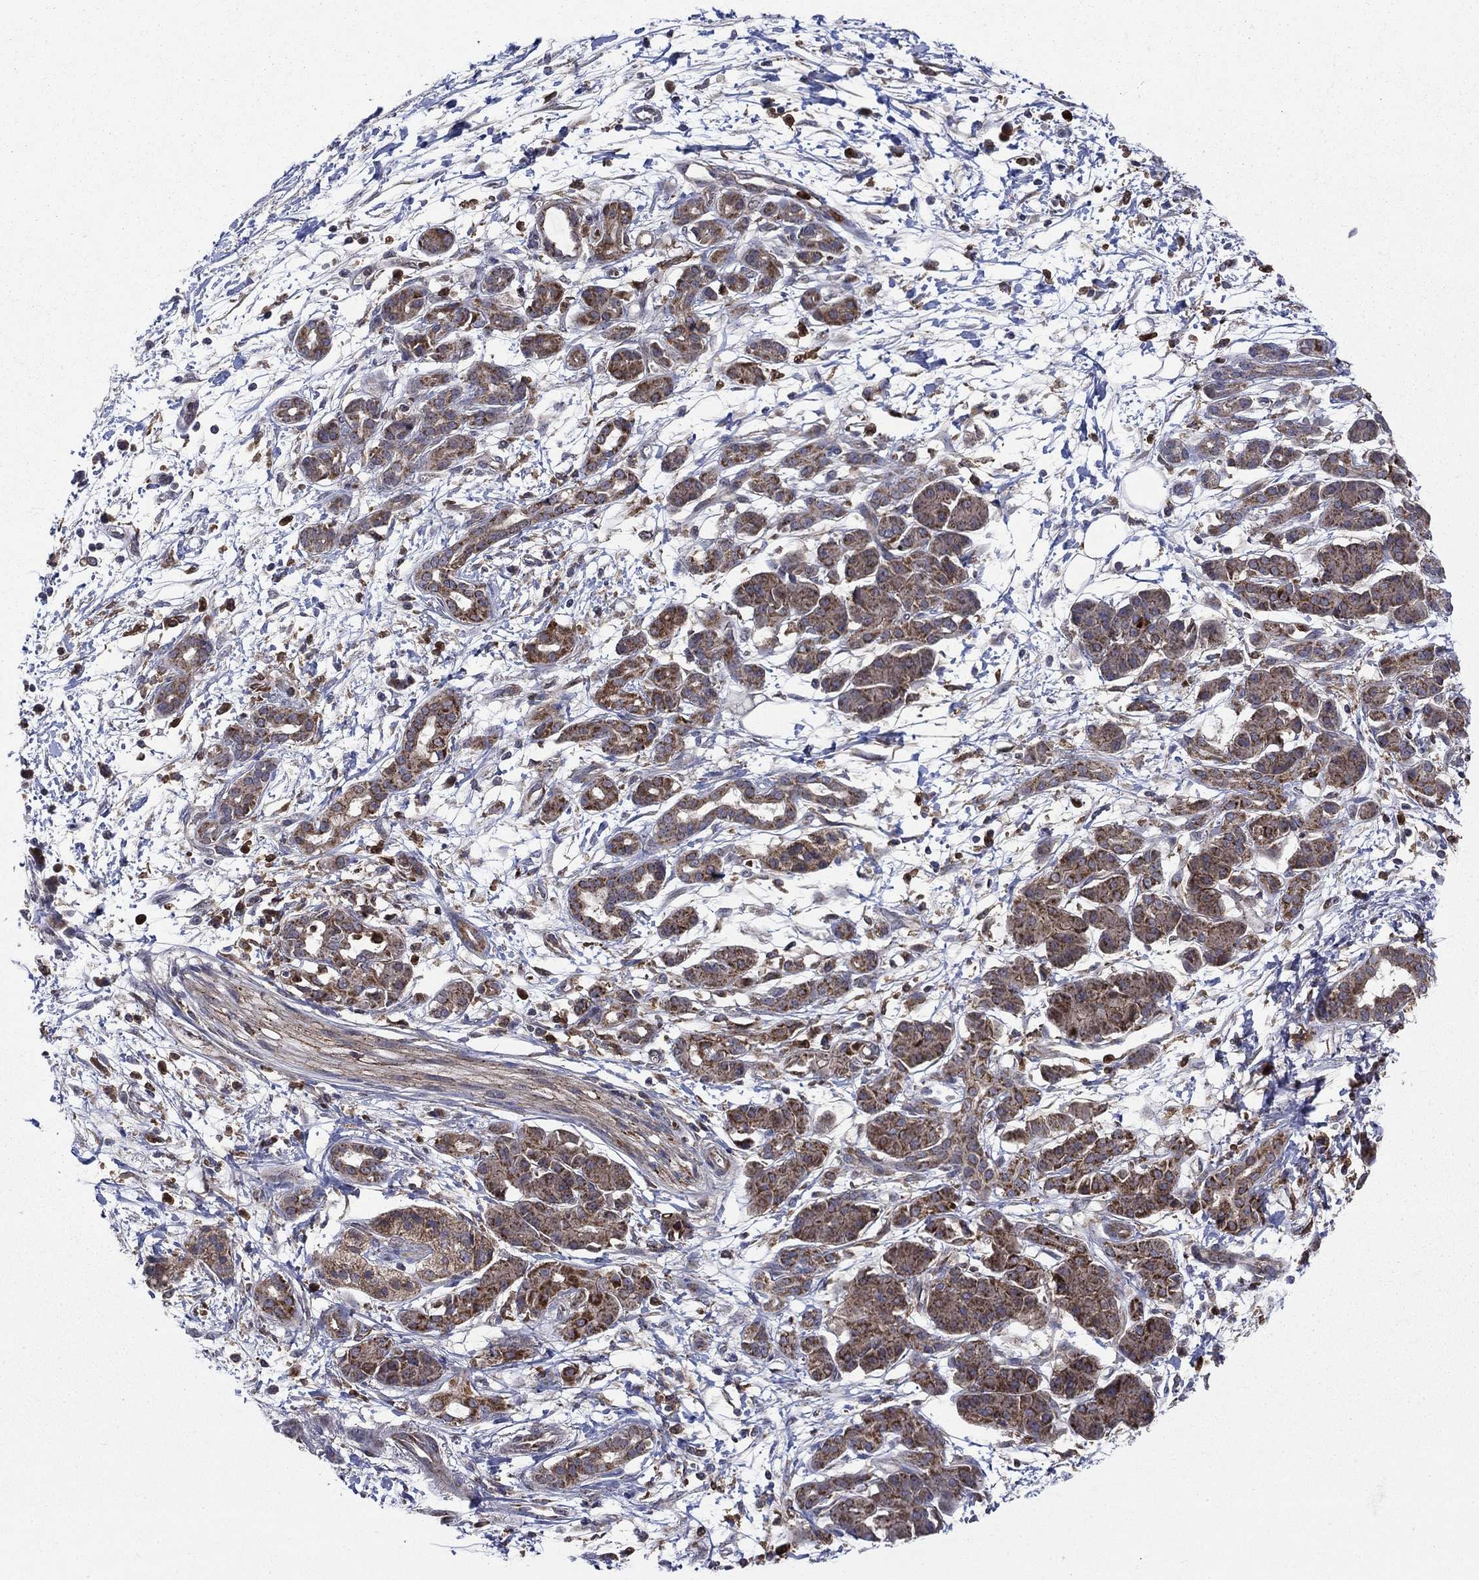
{"staining": {"intensity": "moderate", "quantity": "25%-75%", "location": "cytoplasmic/membranous"}, "tissue": "pancreatic cancer", "cell_type": "Tumor cells", "image_type": "cancer", "snomed": [{"axis": "morphology", "description": "Adenocarcinoma, NOS"}, {"axis": "topography", "description": "Pancreas"}], "caption": "Pancreatic cancer was stained to show a protein in brown. There is medium levels of moderate cytoplasmic/membranous expression in about 25%-75% of tumor cells.", "gene": "RNF19B", "patient": {"sex": "male", "age": 72}}